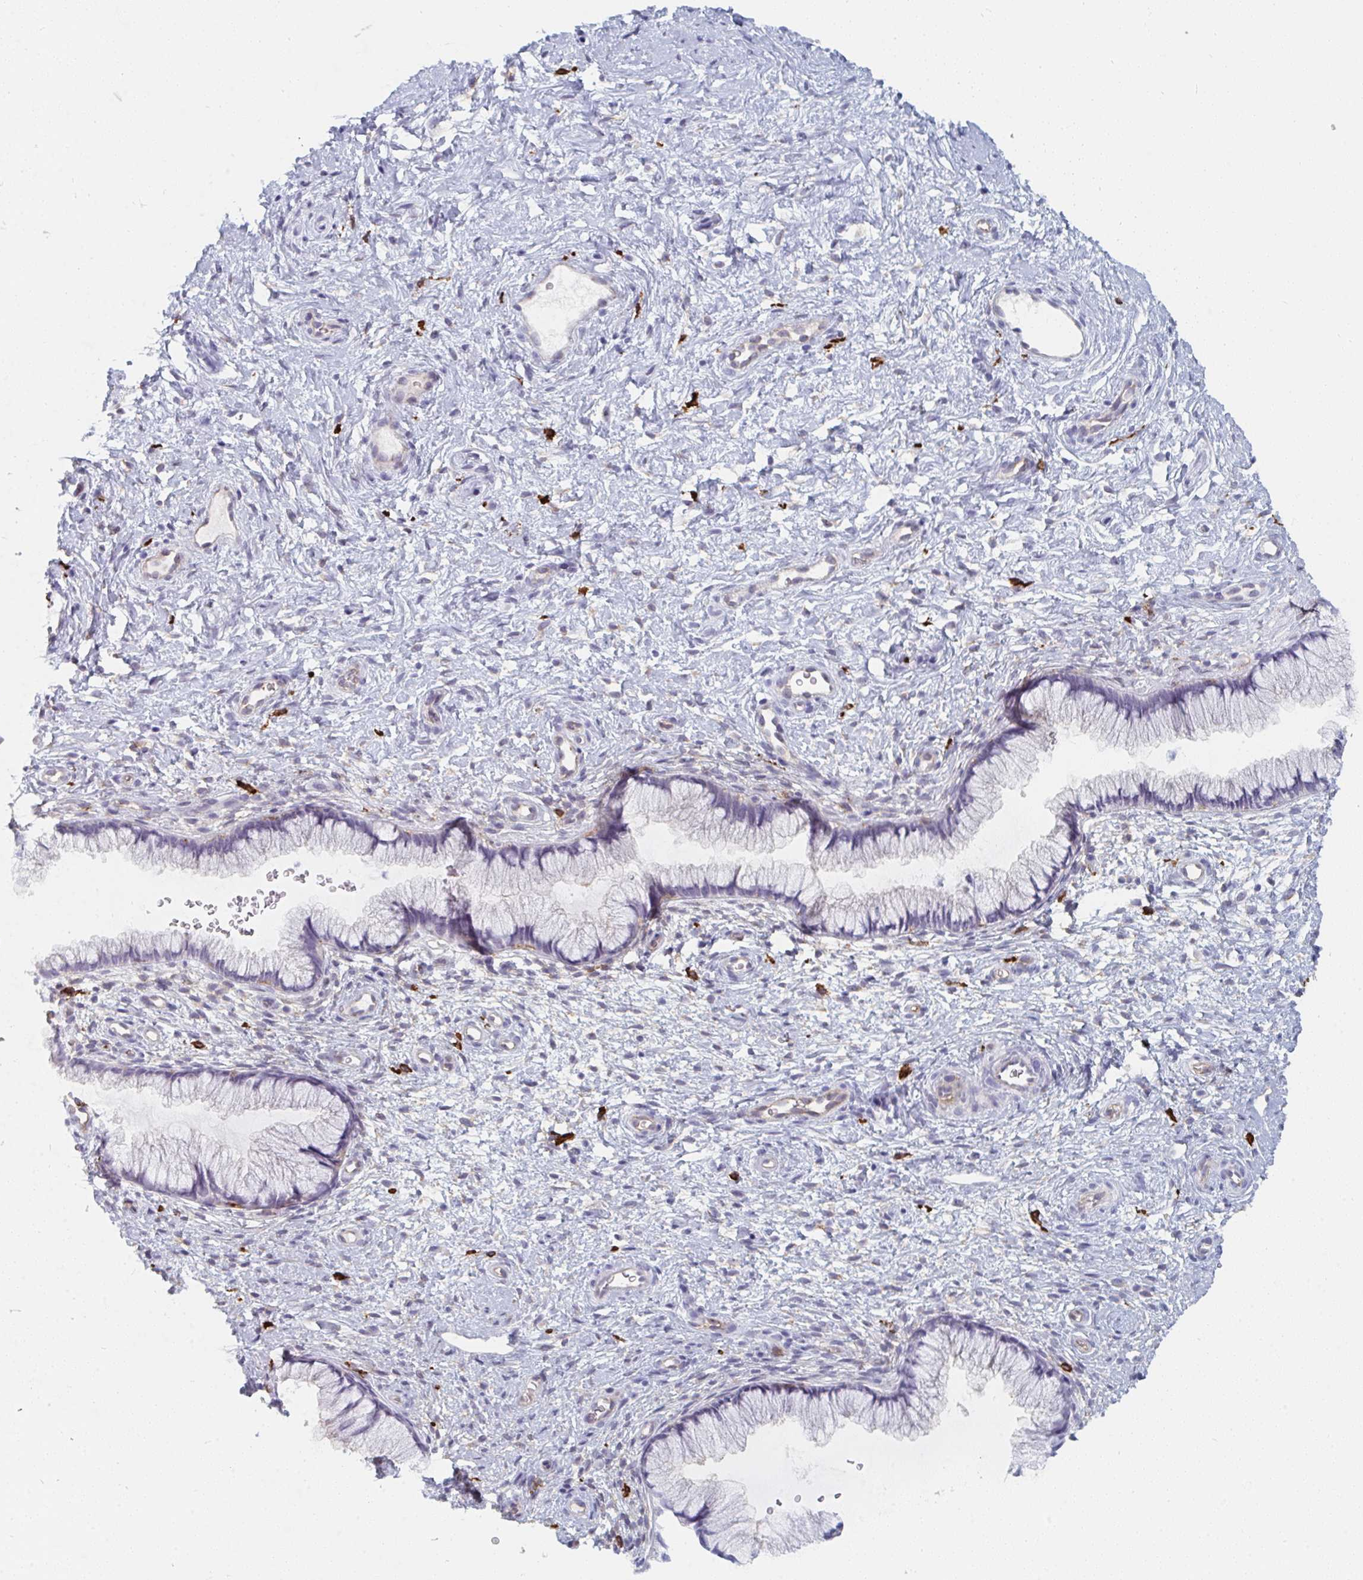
{"staining": {"intensity": "negative", "quantity": "none", "location": "none"}, "tissue": "cervix", "cell_type": "Glandular cells", "image_type": "normal", "snomed": [{"axis": "morphology", "description": "Normal tissue, NOS"}, {"axis": "topography", "description": "Cervix"}], "caption": "The micrograph shows no staining of glandular cells in benign cervix.", "gene": "DAB2", "patient": {"sex": "female", "age": 34}}